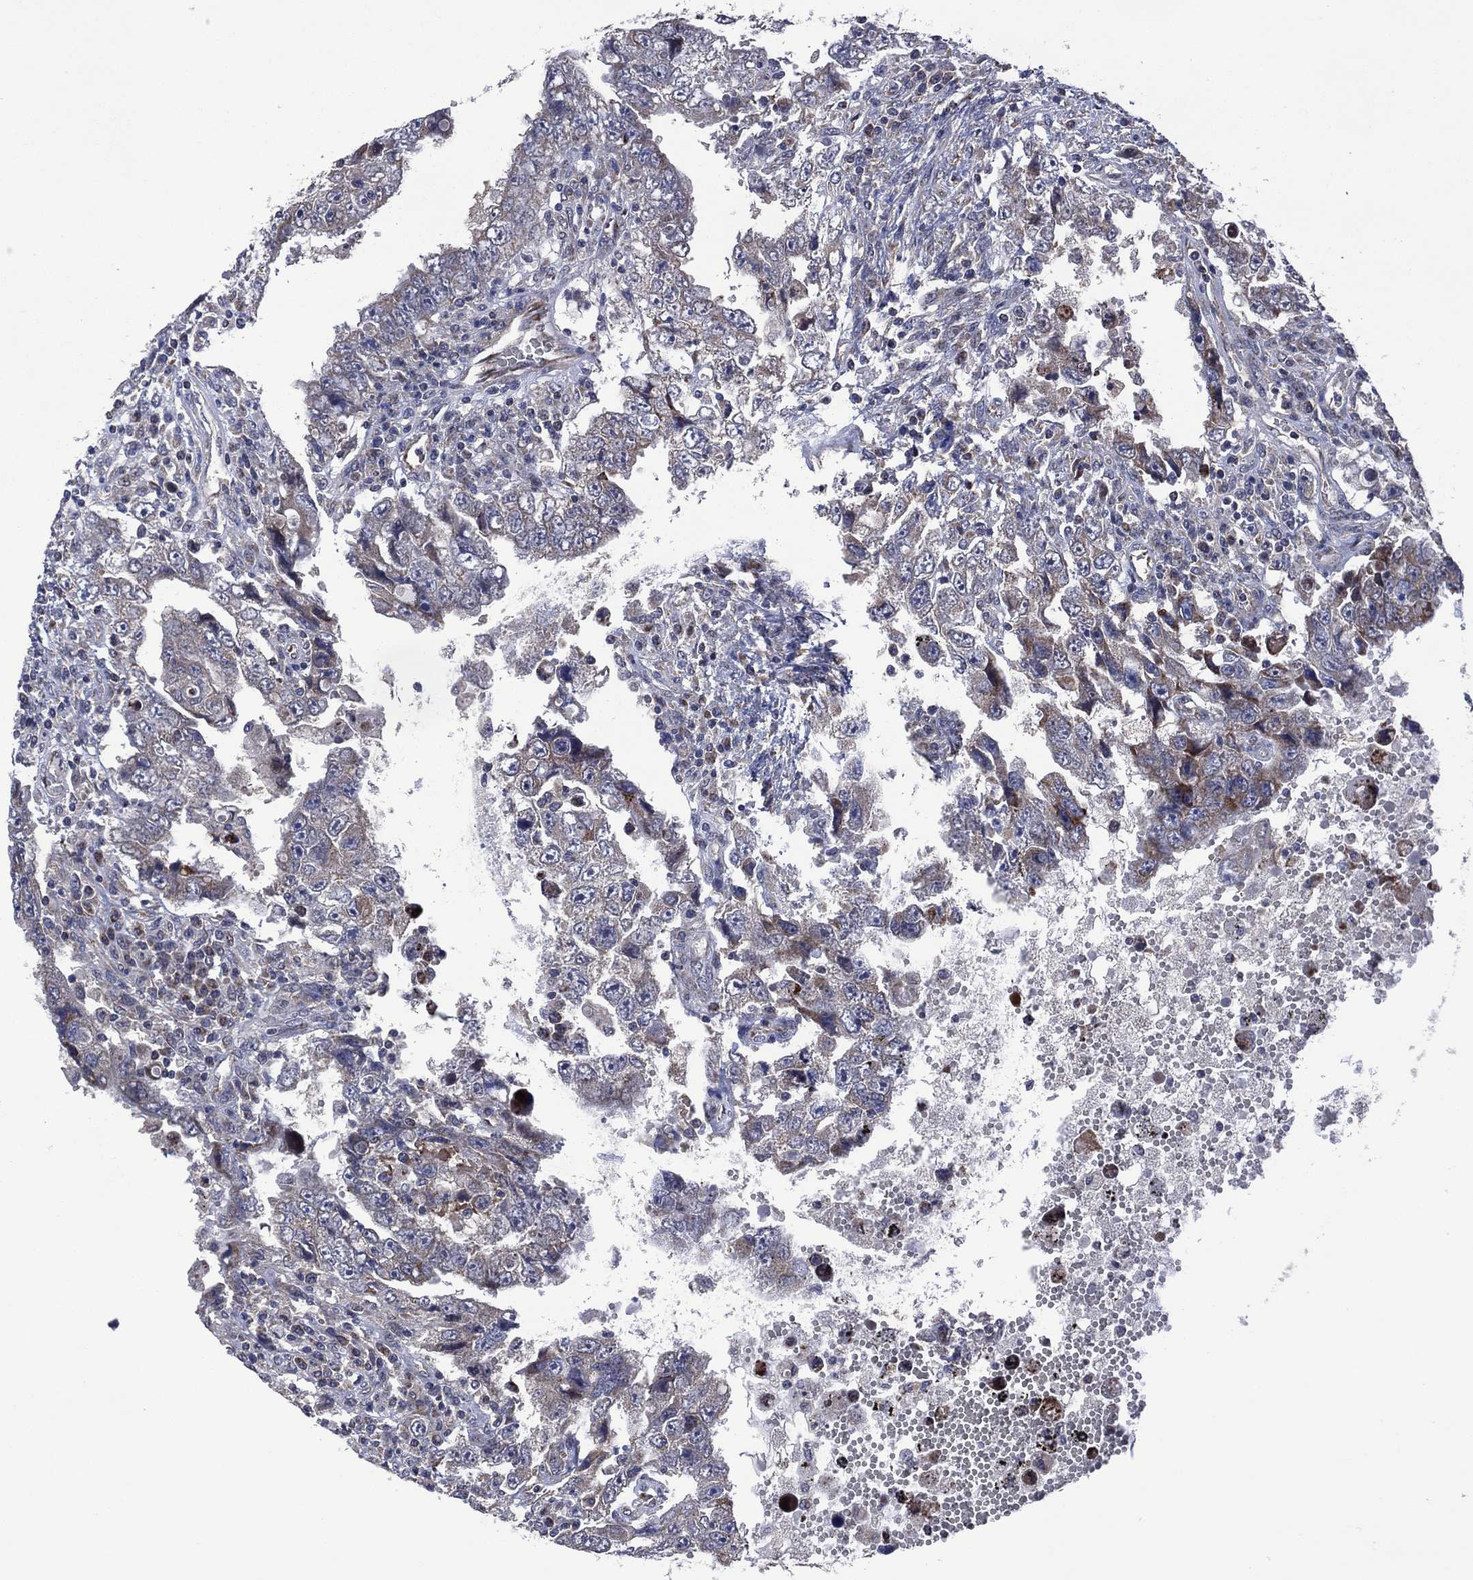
{"staining": {"intensity": "weak", "quantity": "<25%", "location": "cytoplasmic/membranous"}, "tissue": "testis cancer", "cell_type": "Tumor cells", "image_type": "cancer", "snomed": [{"axis": "morphology", "description": "Carcinoma, Embryonal, NOS"}, {"axis": "topography", "description": "Testis"}], "caption": "Tumor cells show no significant expression in testis cancer.", "gene": "HTD2", "patient": {"sex": "male", "age": 26}}